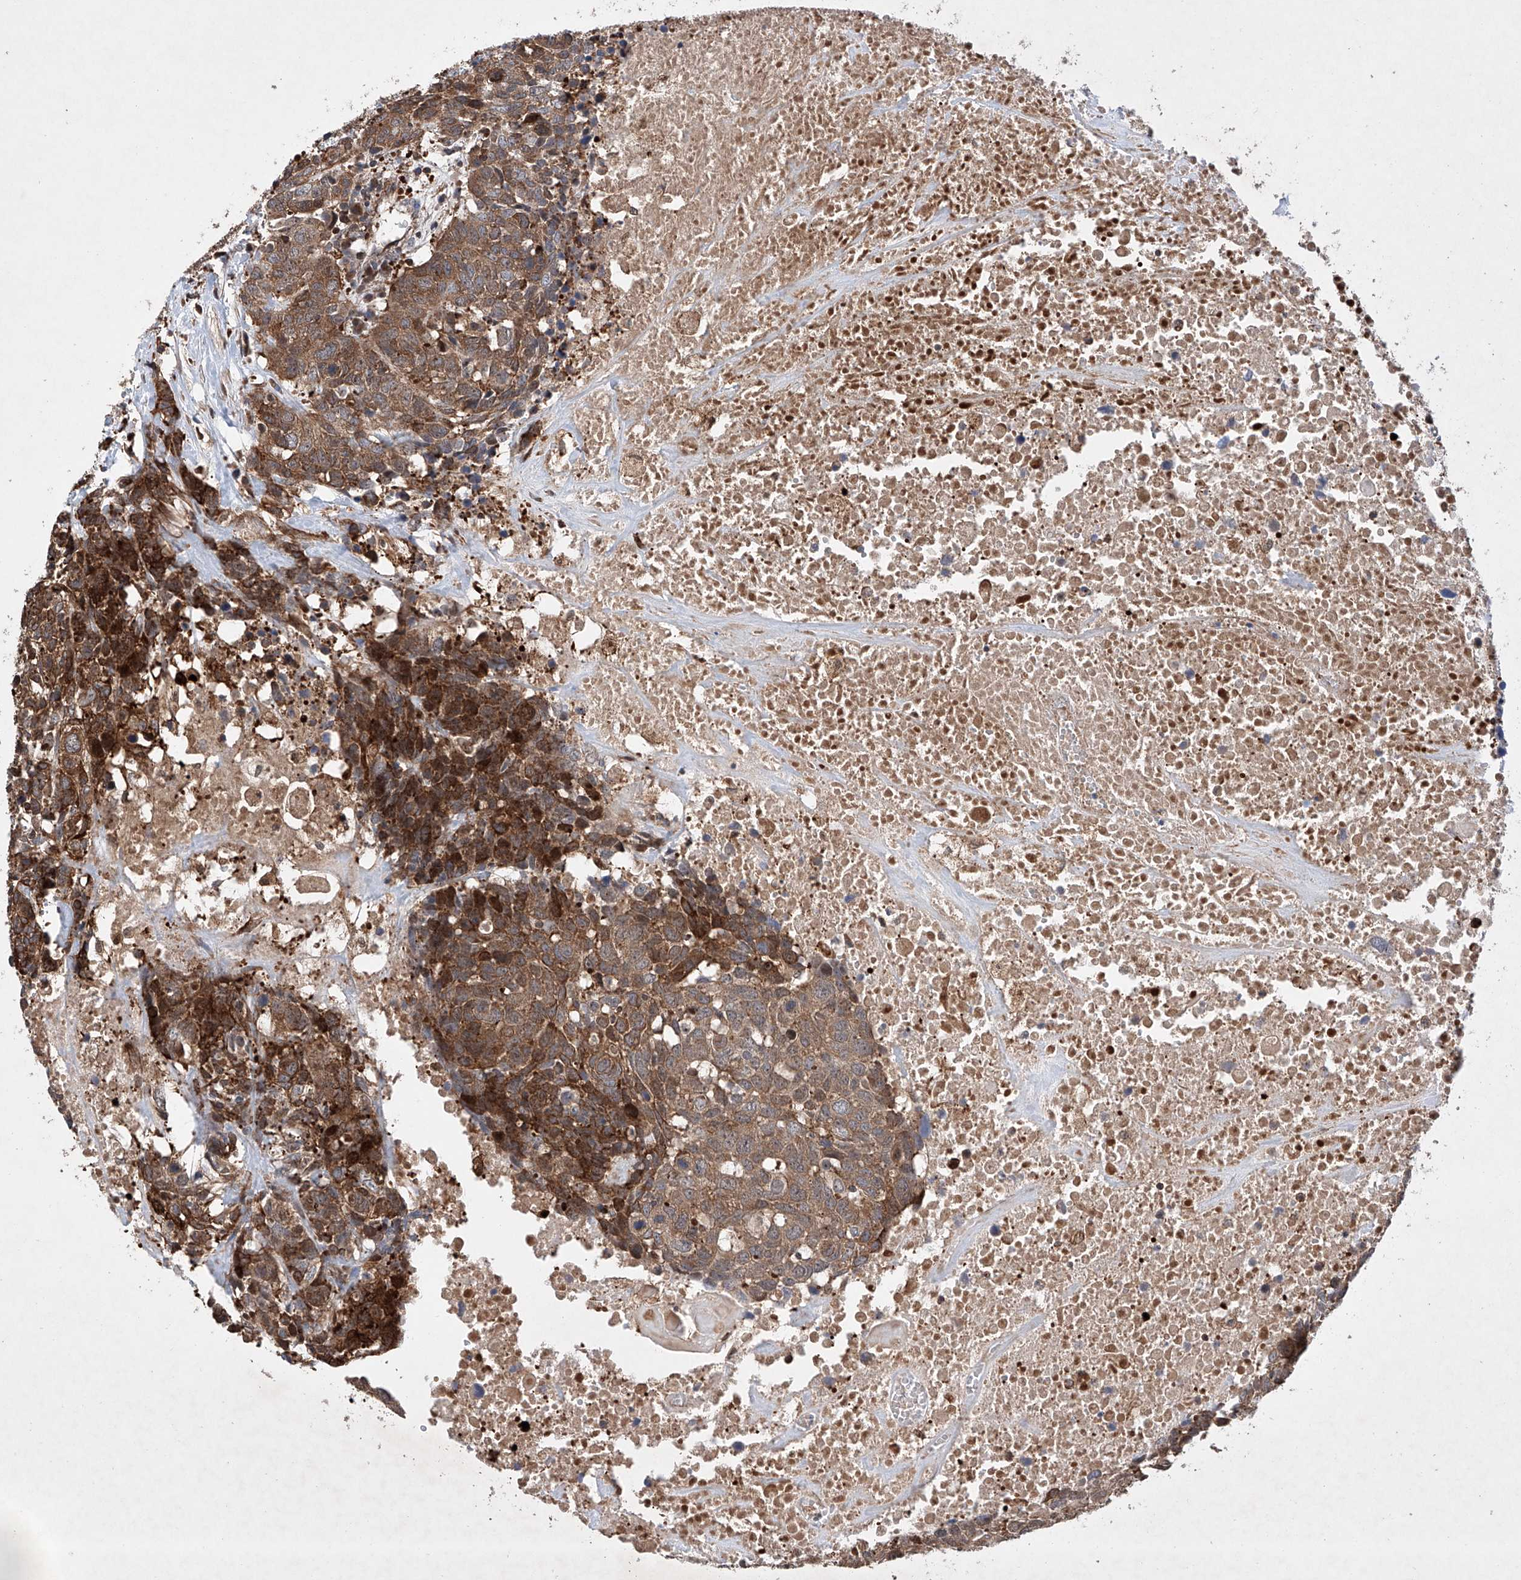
{"staining": {"intensity": "moderate", "quantity": ">75%", "location": "cytoplasmic/membranous"}, "tissue": "head and neck cancer", "cell_type": "Tumor cells", "image_type": "cancer", "snomed": [{"axis": "morphology", "description": "Squamous cell carcinoma, NOS"}, {"axis": "topography", "description": "Head-Neck"}], "caption": "Protein expression by immunohistochemistry (IHC) demonstrates moderate cytoplasmic/membranous staining in approximately >75% of tumor cells in head and neck squamous cell carcinoma. (DAB = brown stain, brightfield microscopy at high magnification).", "gene": "TIMM23", "patient": {"sex": "male", "age": 66}}